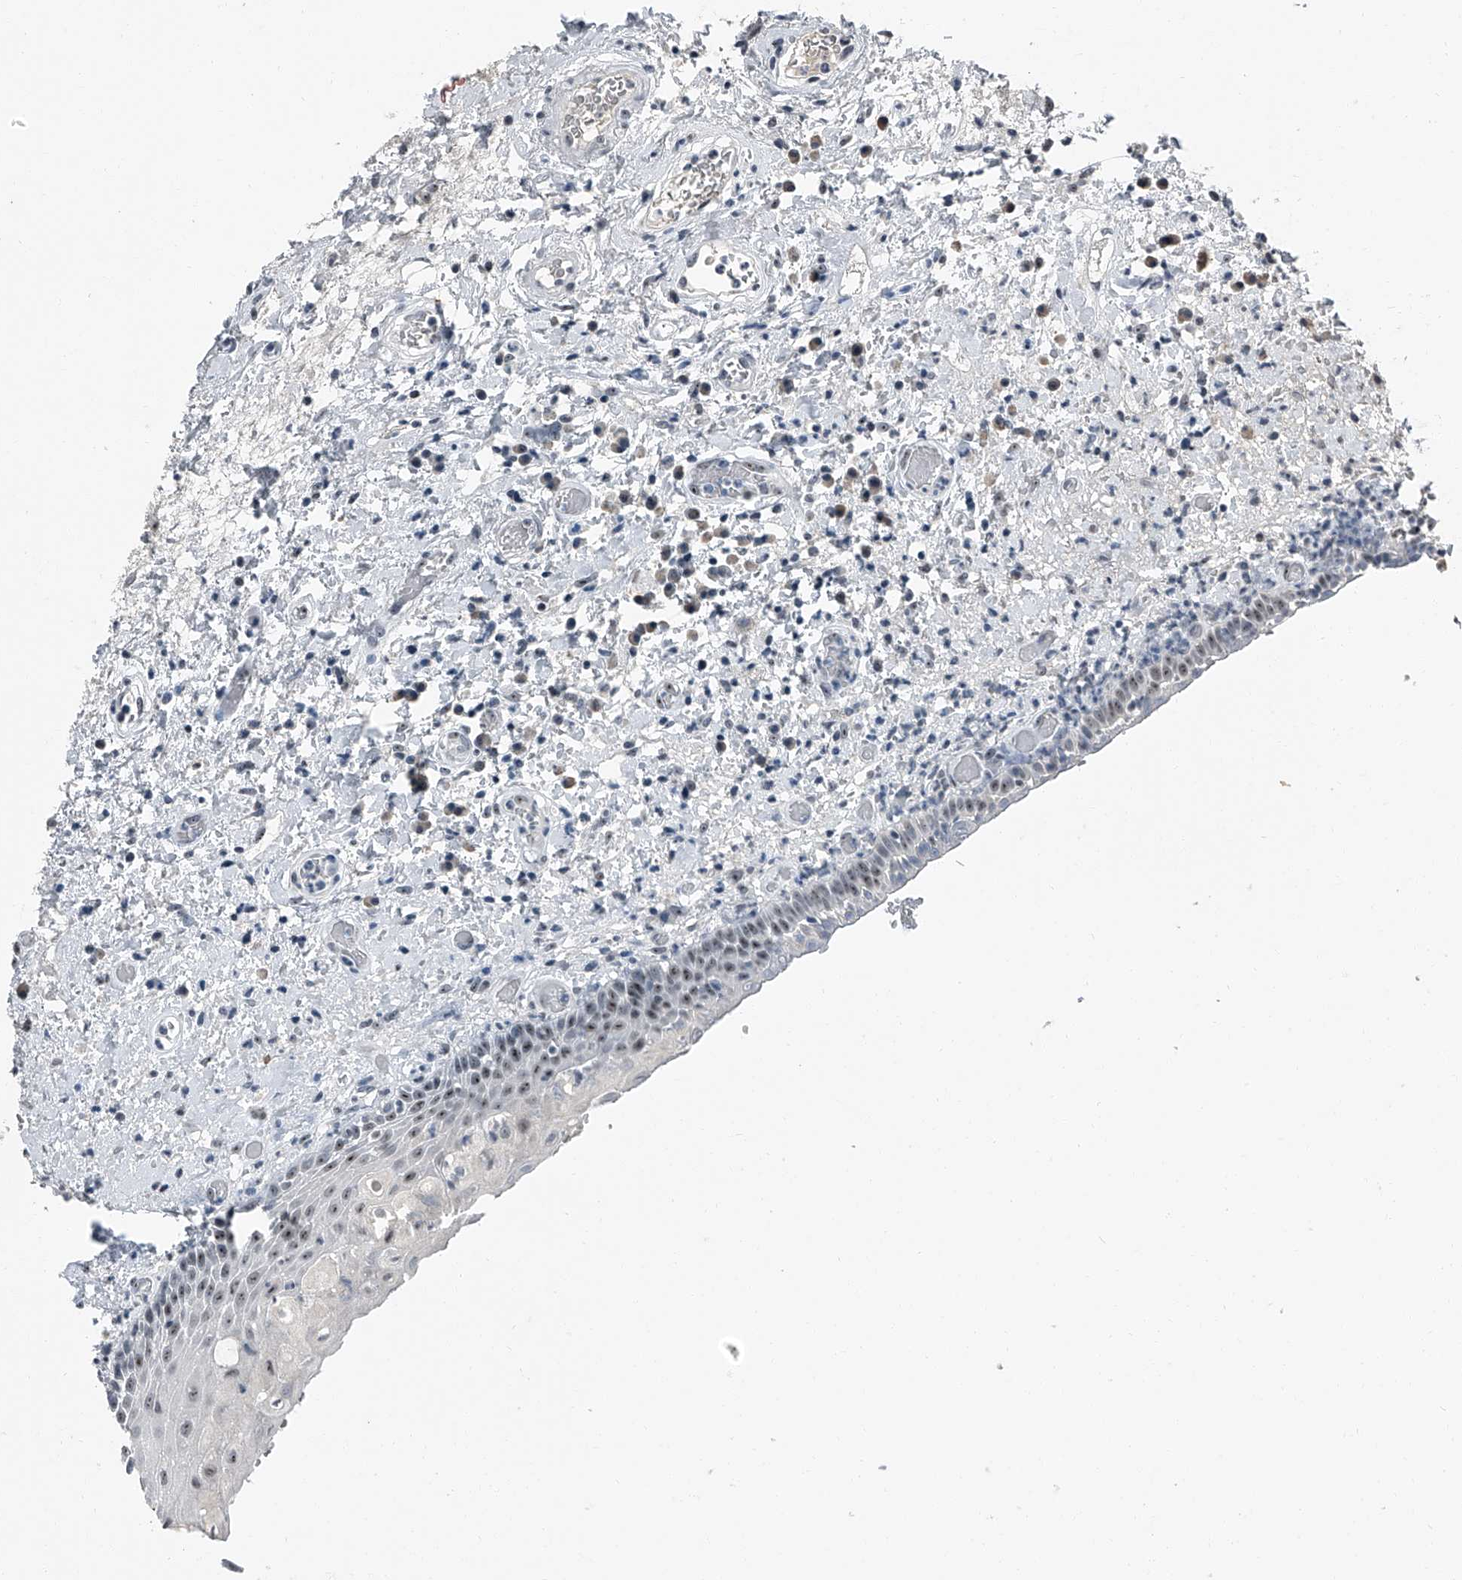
{"staining": {"intensity": "moderate", "quantity": "25%-75%", "location": "nuclear"}, "tissue": "oral mucosa", "cell_type": "Squamous epithelial cells", "image_type": "normal", "snomed": [{"axis": "morphology", "description": "Normal tissue, NOS"}, {"axis": "topography", "description": "Oral tissue"}], "caption": "Immunohistochemistry histopathology image of normal oral mucosa: human oral mucosa stained using immunohistochemistry (IHC) displays medium levels of moderate protein expression localized specifically in the nuclear of squamous epithelial cells, appearing as a nuclear brown color.", "gene": "TCOF1", "patient": {"sex": "female", "age": 76}}